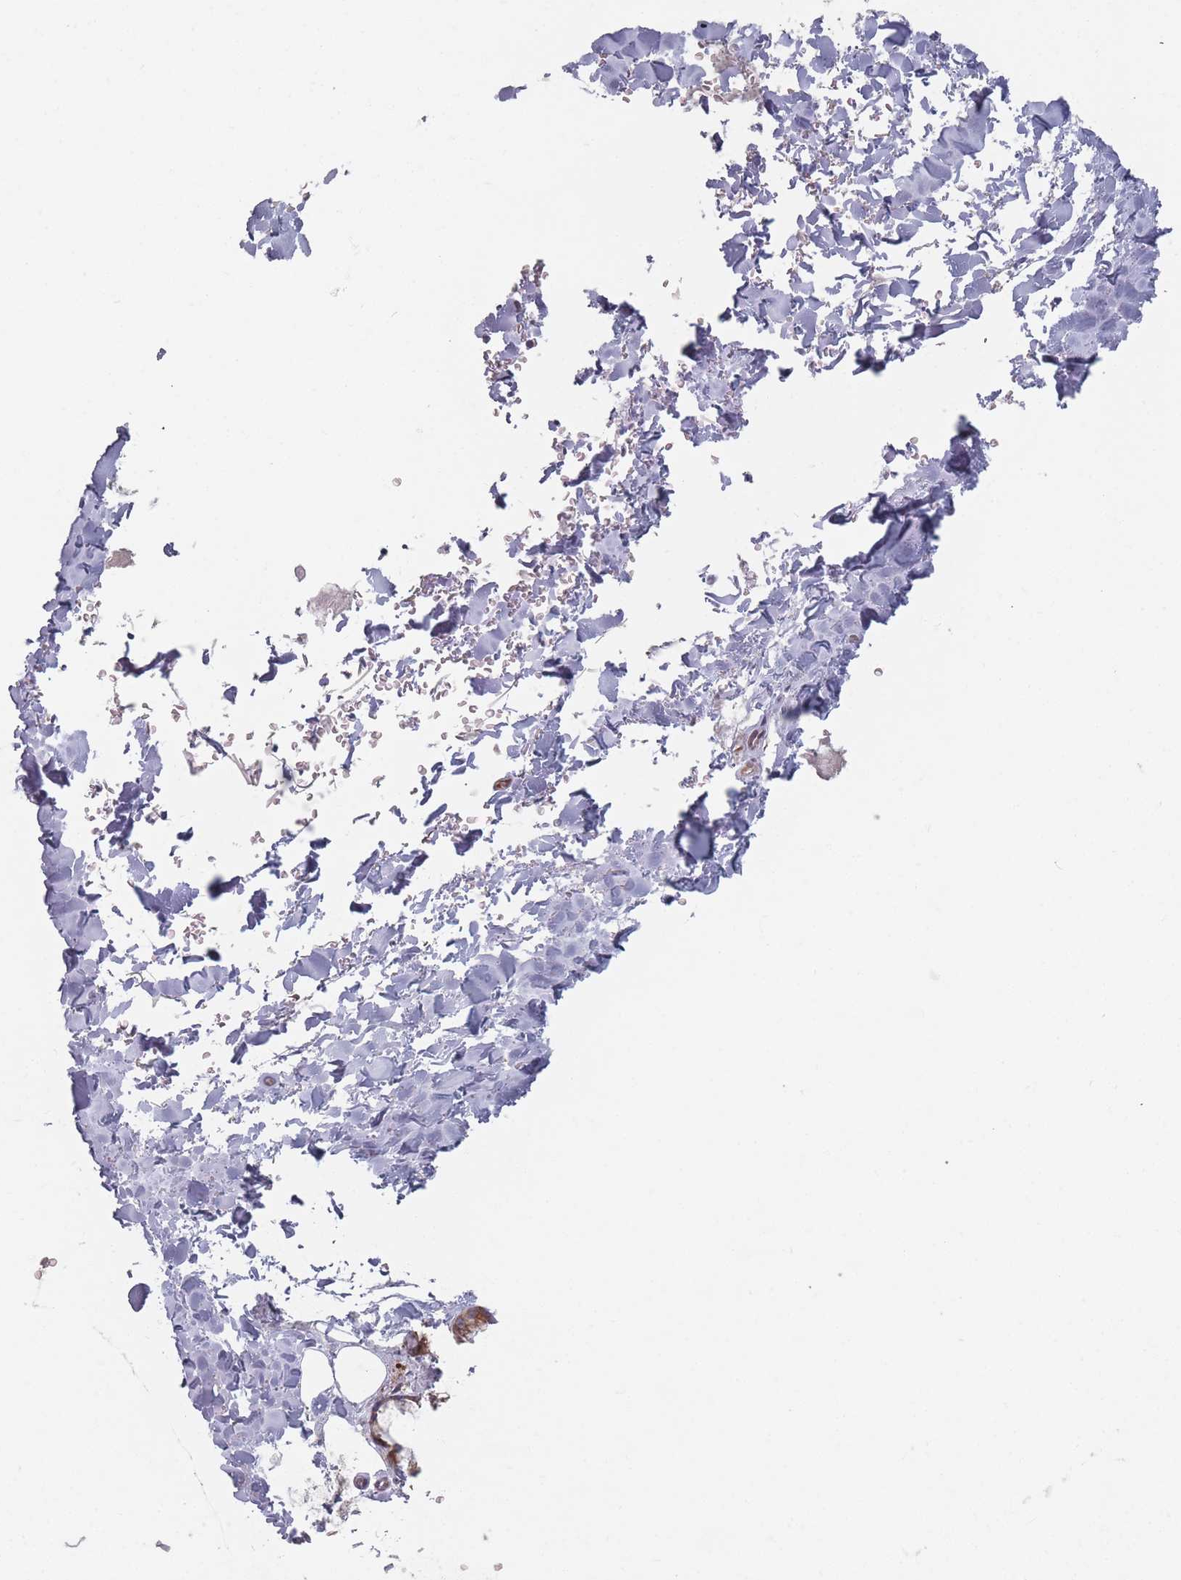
{"staining": {"intensity": "negative", "quantity": "none", "location": "none"}, "tissue": "adipose tissue", "cell_type": "Adipocytes", "image_type": "normal", "snomed": [{"axis": "morphology", "description": "Normal tissue, NOS"}, {"axis": "topography", "description": "Cartilage tissue"}], "caption": "The histopathology image demonstrates no significant positivity in adipocytes of adipose tissue. The staining was performed using DAB to visualize the protein expression in brown, while the nuclei were stained in blue with hematoxylin (Magnification: 20x).", "gene": "CACNG5", "patient": {"sex": "male", "age": 66}}